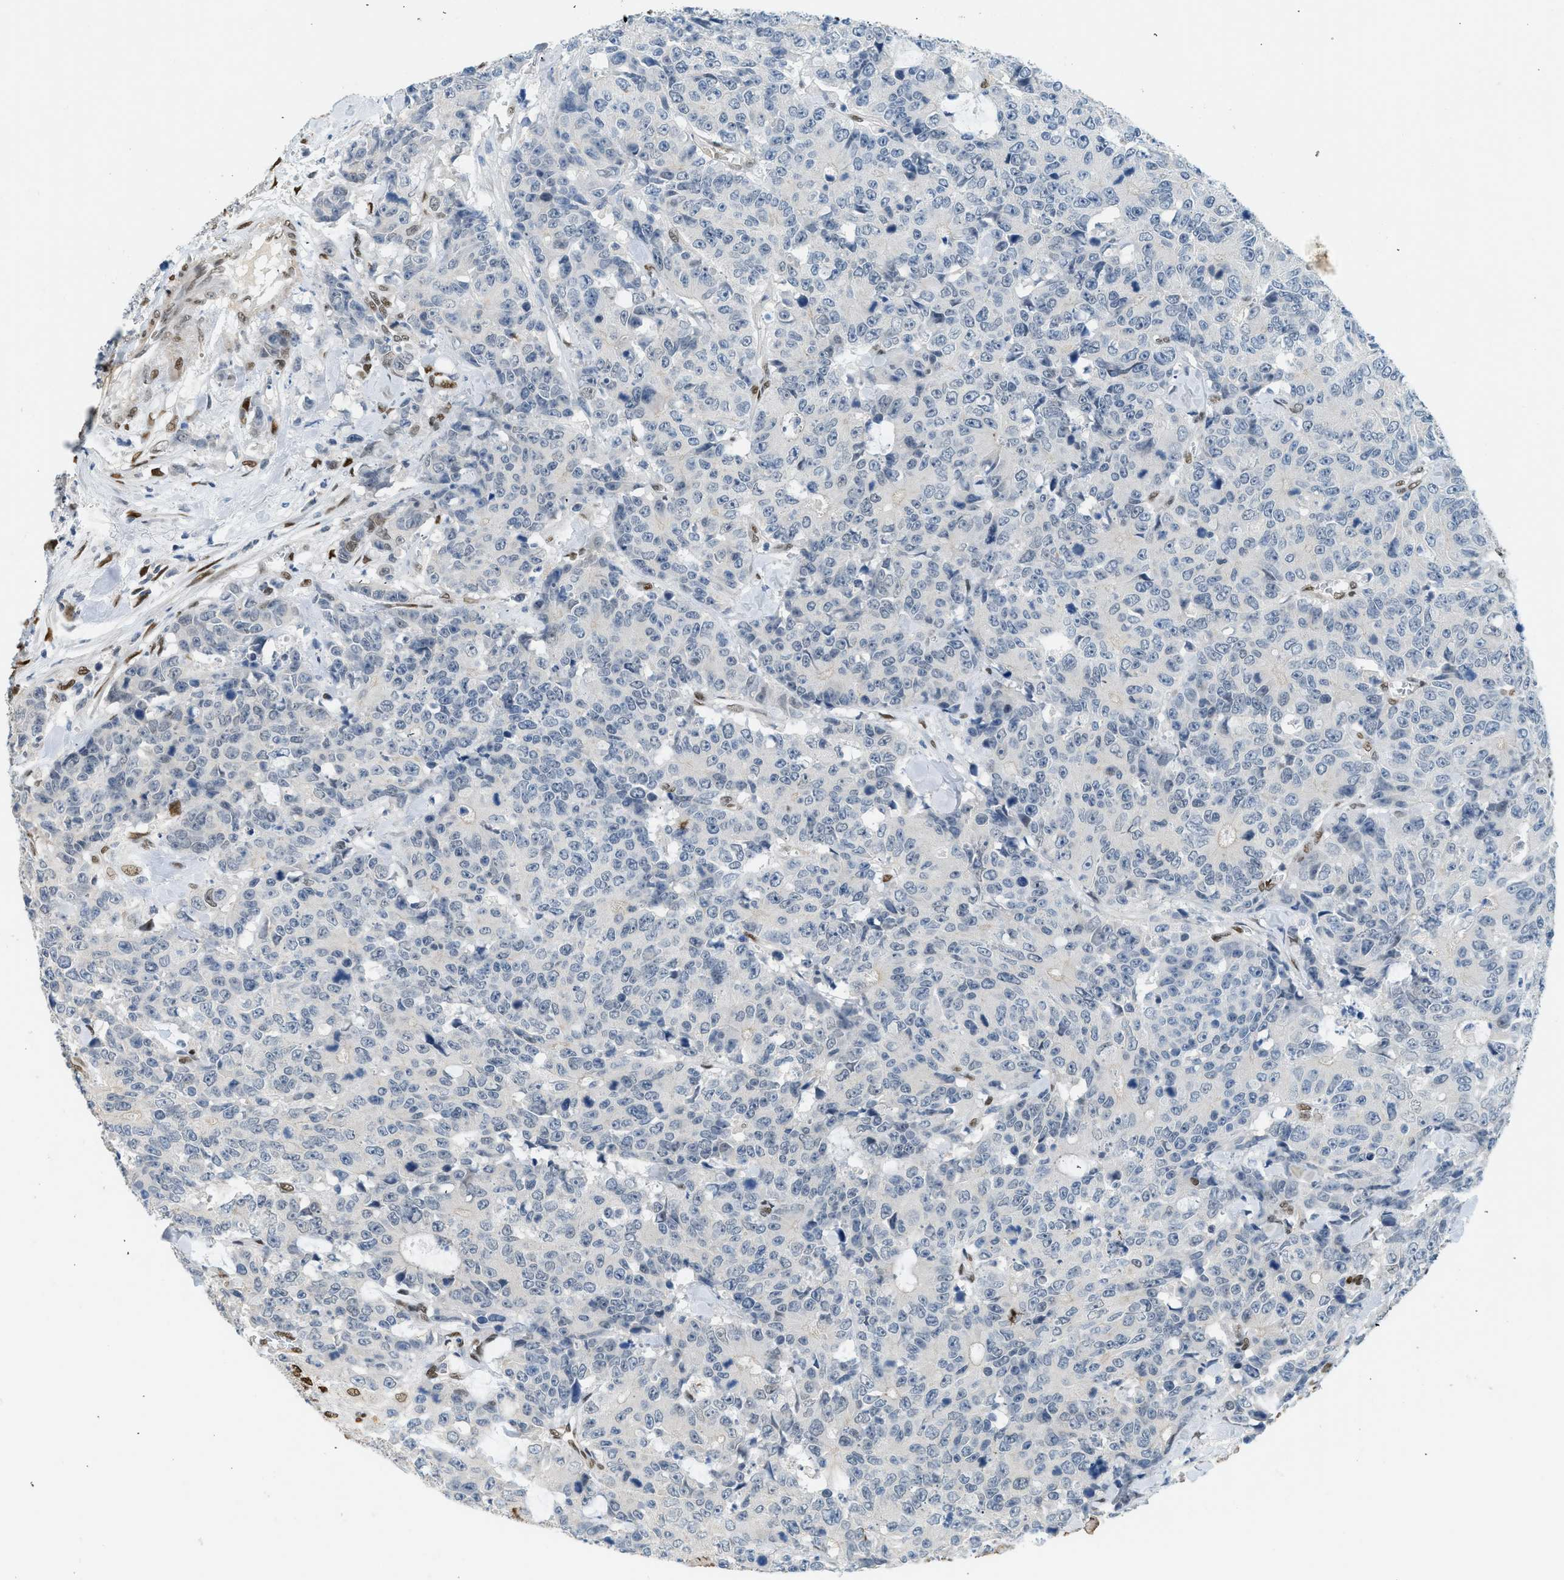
{"staining": {"intensity": "negative", "quantity": "none", "location": "none"}, "tissue": "colorectal cancer", "cell_type": "Tumor cells", "image_type": "cancer", "snomed": [{"axis": "morphology", "description": "Adenocarcinoma, NOS"}, {"axis": "topography", "description": "Colon"}], "caption": "Immunohistochemistry (IHC) of human colorectal adenocarcinoma reveals no positivity in tumor cells.", "gene": "ZBTB20", "patient": {"sex": "female", "age": 86}}